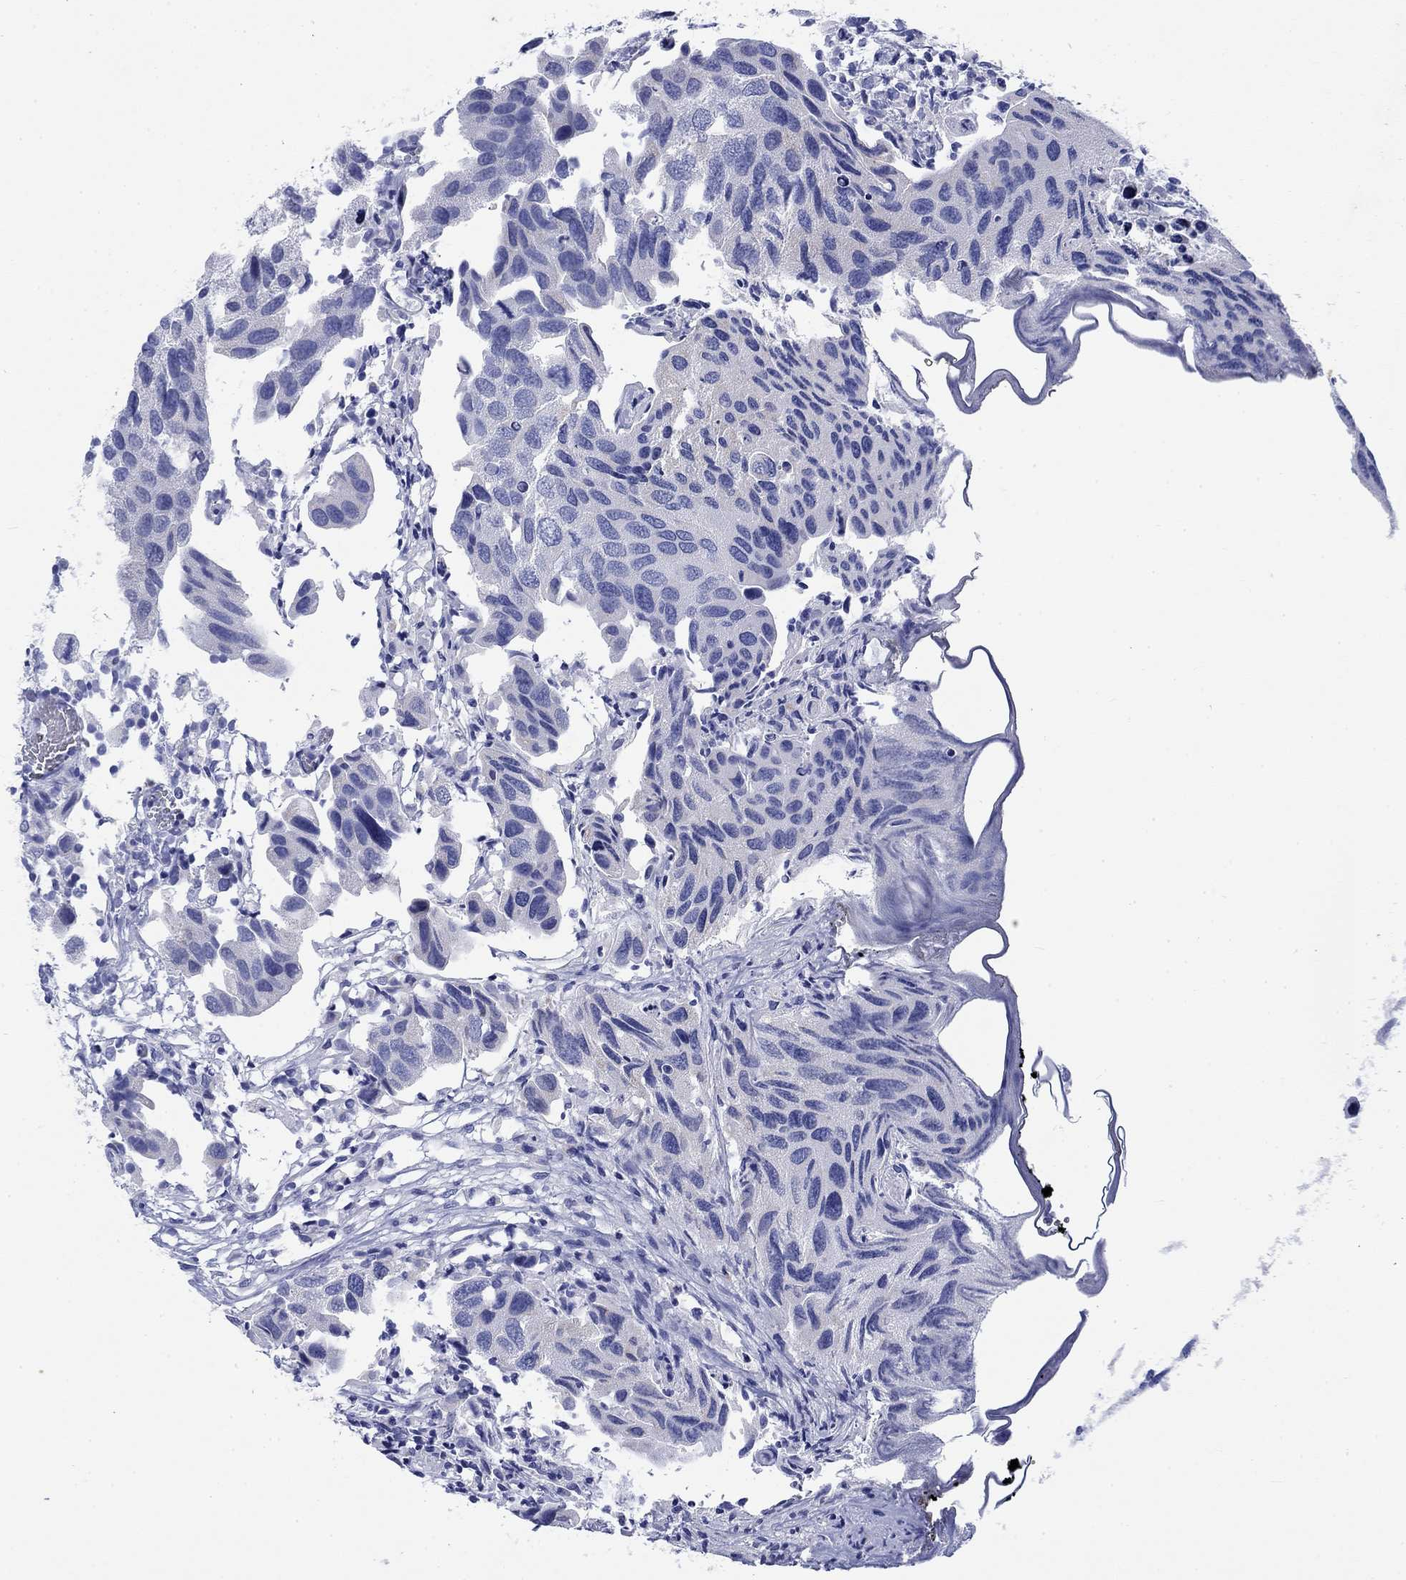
{"staining": {"intensity": "negative", "quantity": "none", "location": "none"}, "tissue": "urothelial cancer", "cell_type": "Tumor cells", "image_type": "cancer", "snomed": [{"axis": "morphology", "description": "Urothelial carcinoma, High grade"}, {"axis": "topography", "description": "Urinary bladder"}], "caption": "Immunohistochemistry (IHC) of human urothelial carcinoma (high-grade) demonstrates no positivity in tumor cells. (DAB (3,3'-diaminobenzidine) immunohistochemistry visualized using brightfield microscopy, high magnification).", "gene": "KRT76", "patient": {"sex": "male", "age": 79}}